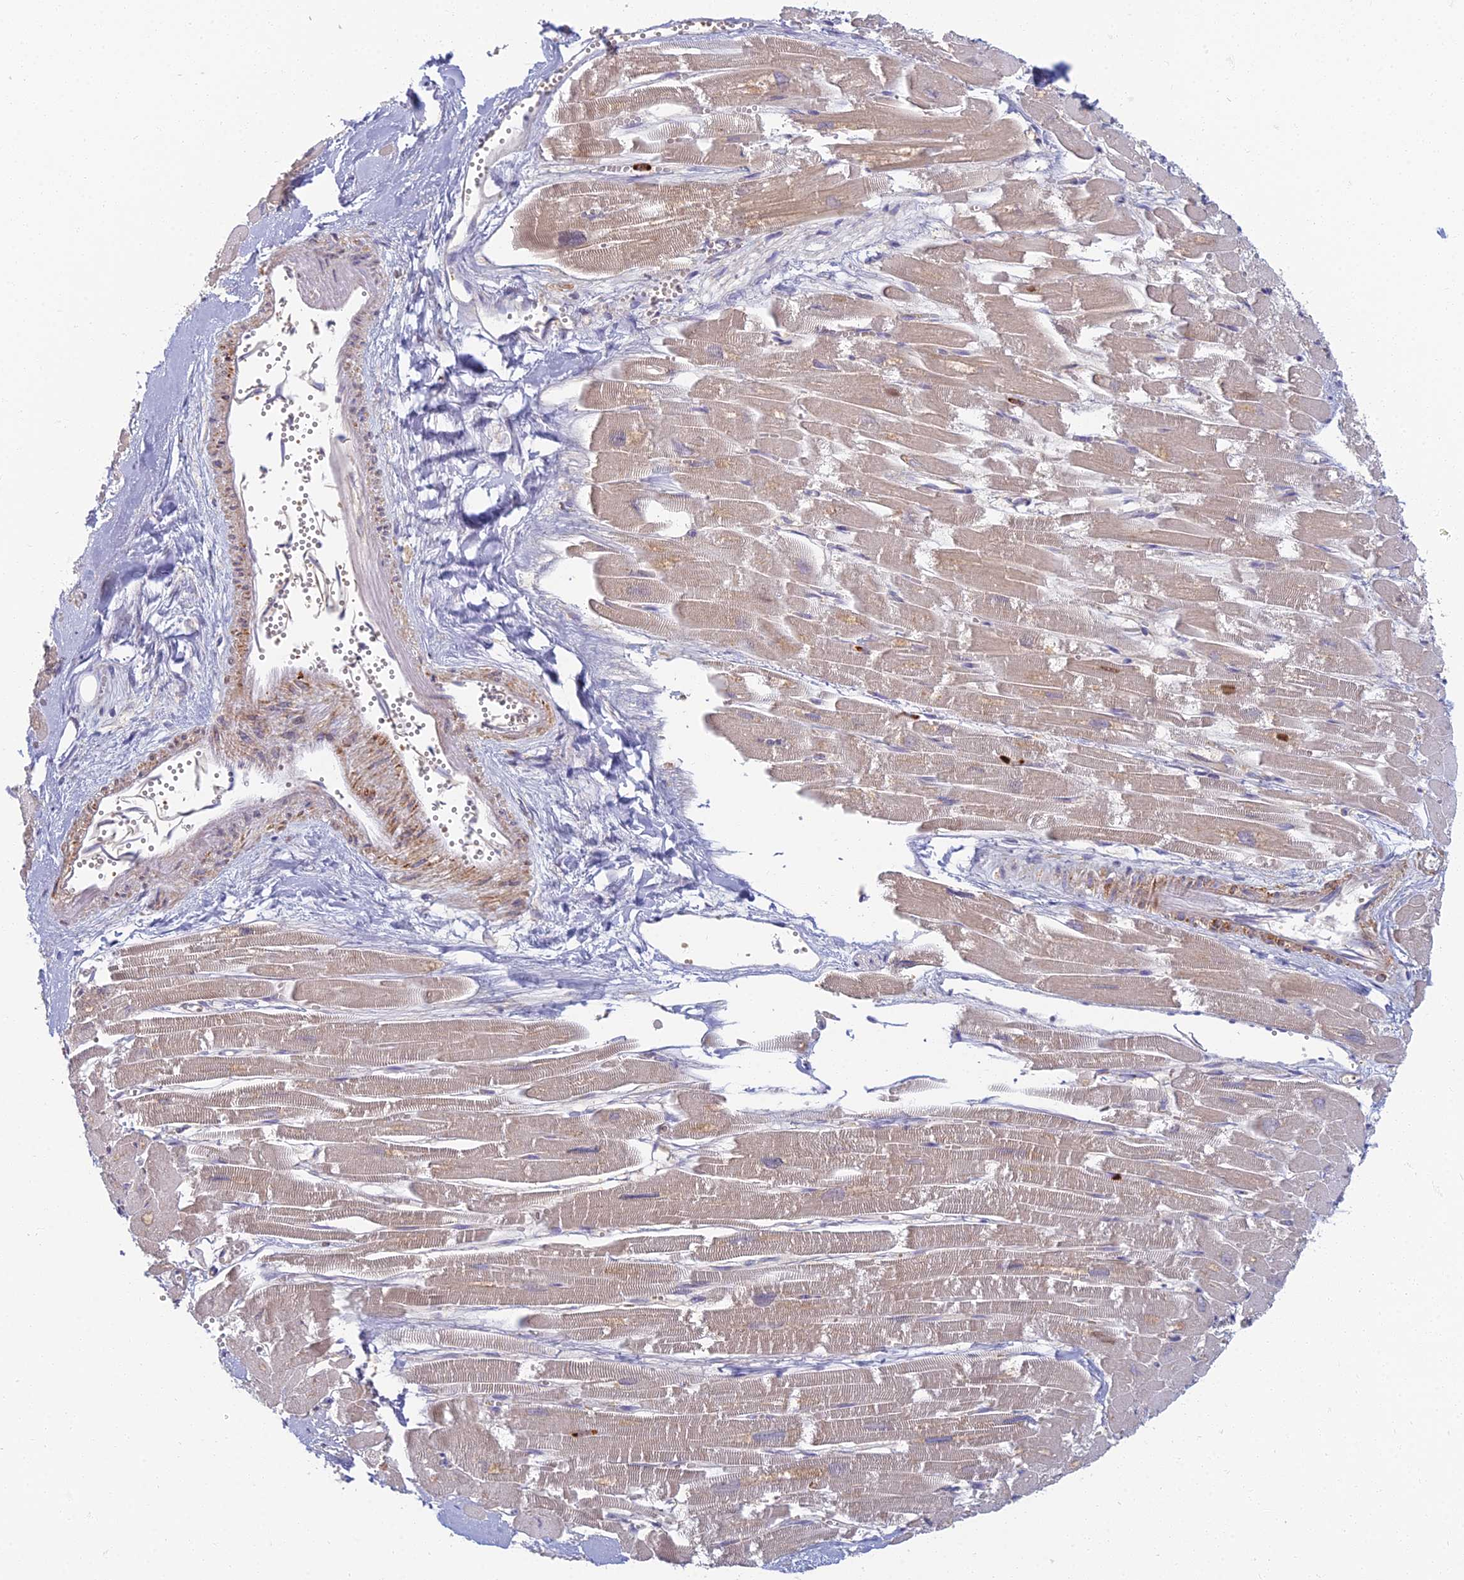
{"staining": {"intensity": "weak", "quantity": "25%-75%", "location": "cytoplasmic/membranous"}, "tissue": "heart muscle", "cell_type": "Cardiomyocytes", "image_type": "normal", "snomed": [{"axis": "morphology", "description": "Normal tissue, NOS"}, {"axis": "topography", "description": "Heart"}], "caption": "The histopathology image demonstrates staining of normal heart muscle, revealing weak cytoplasmic/membranous protein staining (brown color) within cardiomyocytes.", "gene": "PROX2", "patient": {"sex": "male", "age": 54}}